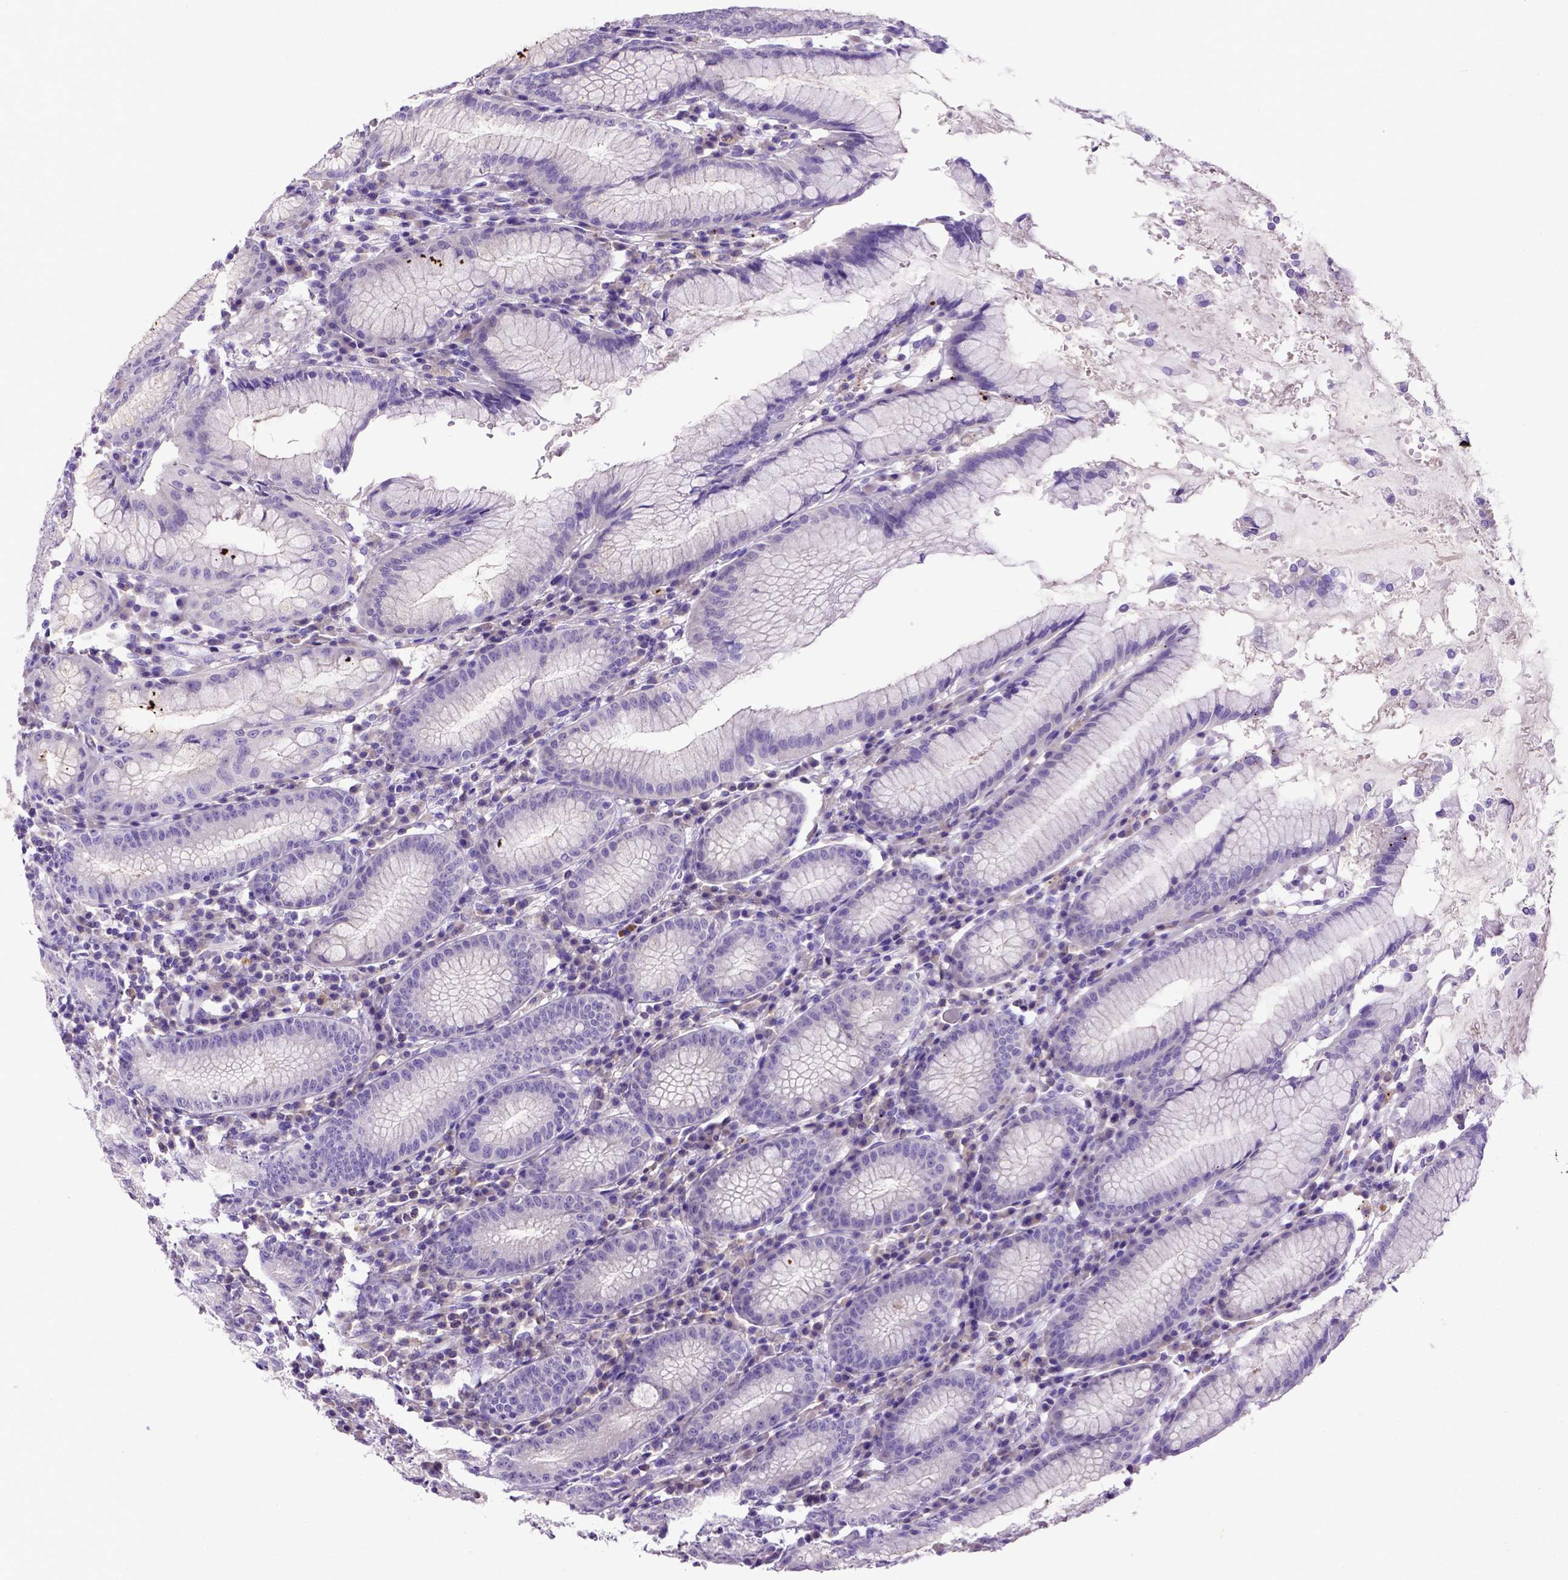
{"staining": {"intensity": "negative", "quantity": "none", "location": "none"}, "tissue": "stomach", "cell_type": "Glandular cells", "image_type": "normal", "snomed": [{"axis": "morphology", "description": "Normal tissue, NOS"}, {"axis": "topography", "description": "Stomach"}], "caption": "Immunohistochemistry (IHC) histopathology image of unremarkable stomach: stomach stained with DAB (3,3'-diaminobenzidine) demonstrates no significant protein positivity in glandular cells.", "gene": "ADAM12", "patient": {"sex": "male", "age": 55}}